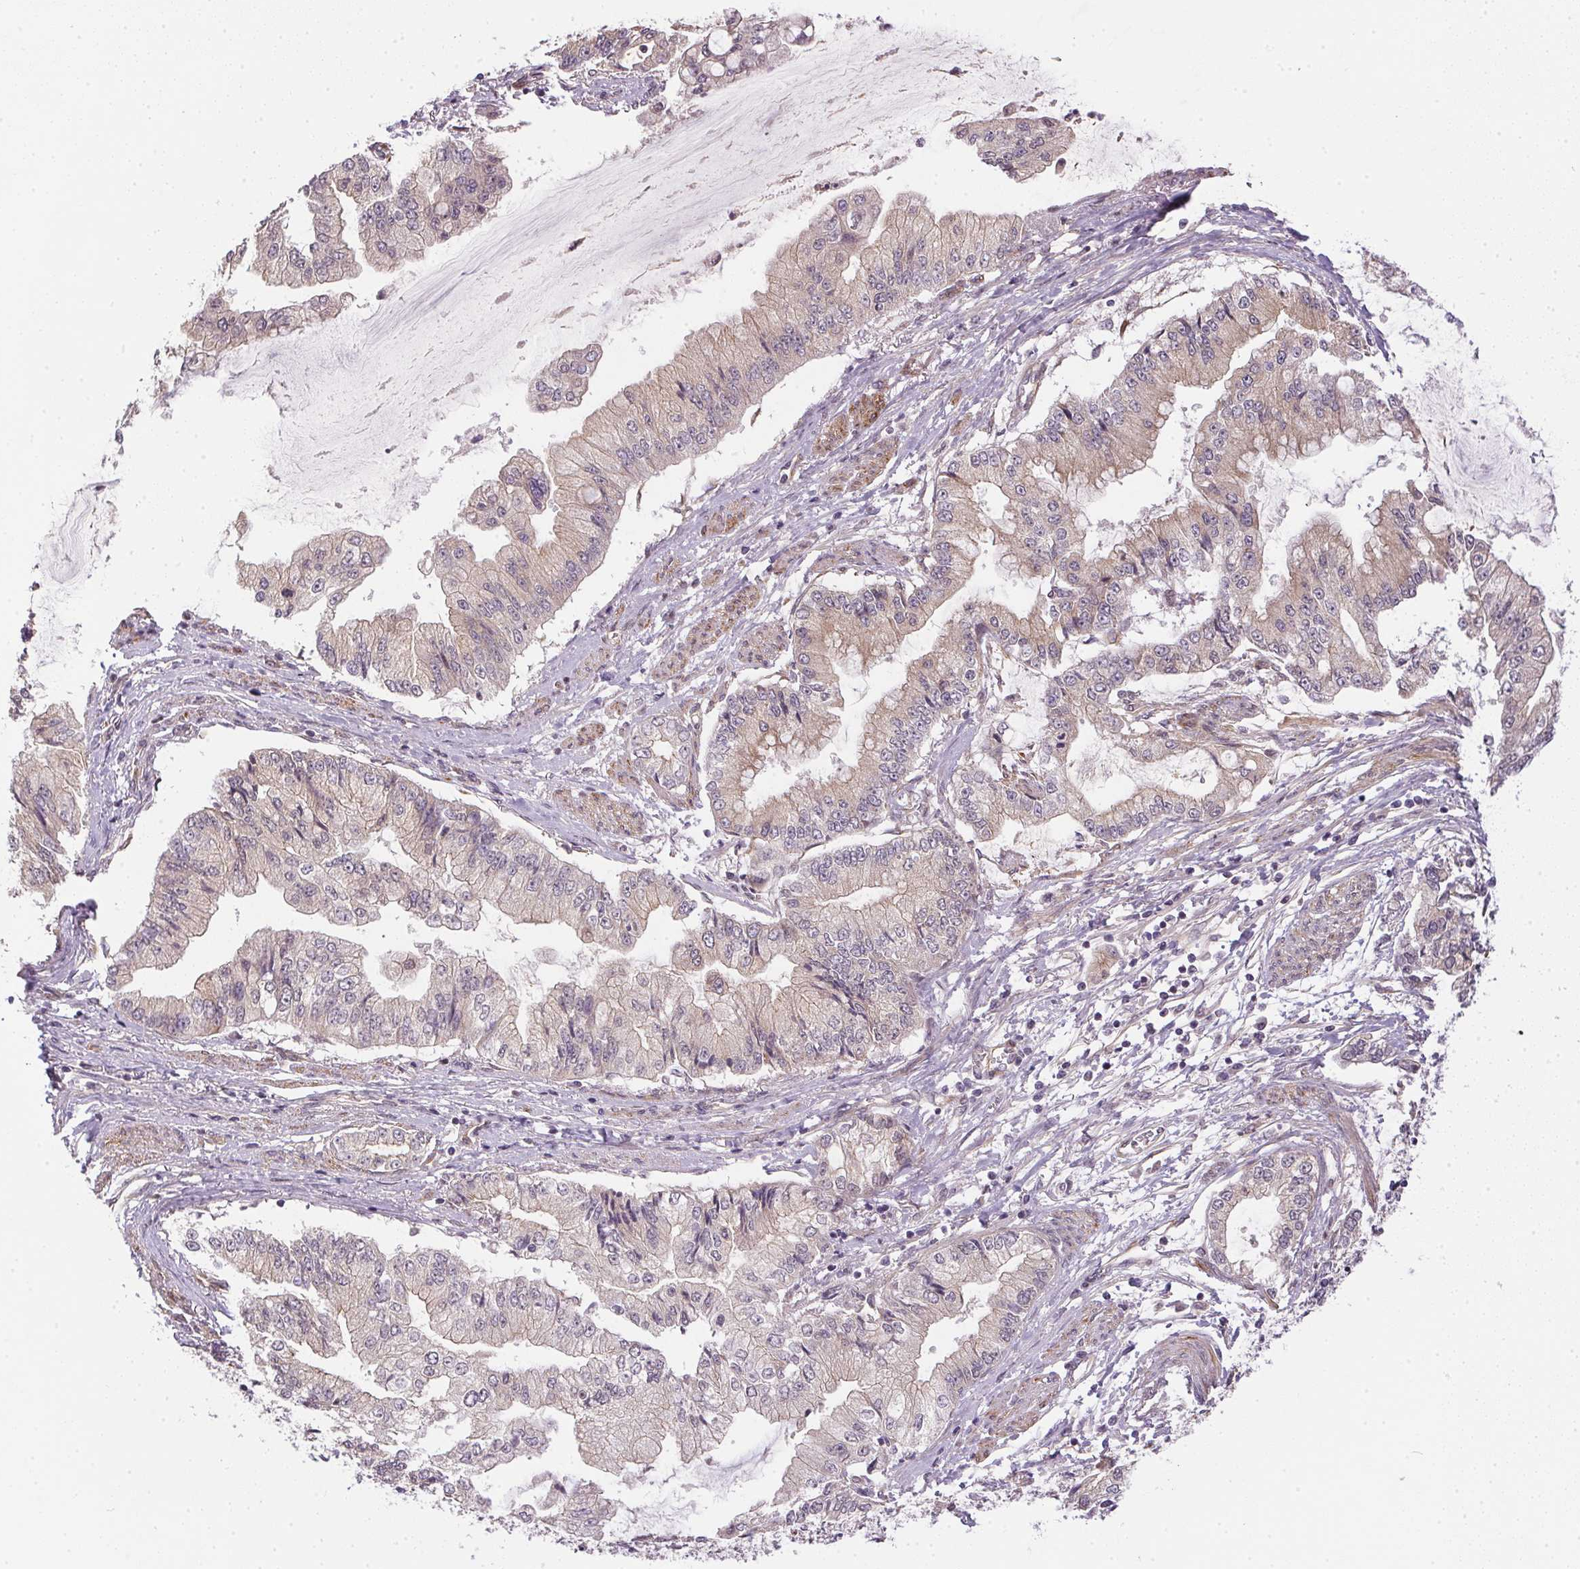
{"staining": {"intensity": "weak", "quantity": "<25%", "location": "cytoplasmic/membranous"}, "tissue": "stomach cancer", "cell_type": "Tumor cells", "image_type": "cancer", "snomed": [{"axis": "morphology", "description": "Adenocarcinoma, NOS"}, {"axis": "topography", "description": "Stomach, upper"}], "caption": "High magnification brightfield microscopy of stomach adenocarcinoma stained with DAB (brown) and counterstained with hematoxylin (blue): tumor cells show no significant positivity. (Stains: DAB (3,3'-diaminobenzidine) IHC with hematoxylin counter stain, Microscopy: brightfield microscopy at high magnification).", "gene": "CFAP92", "patient": {"sex": "female", "age": 74}}